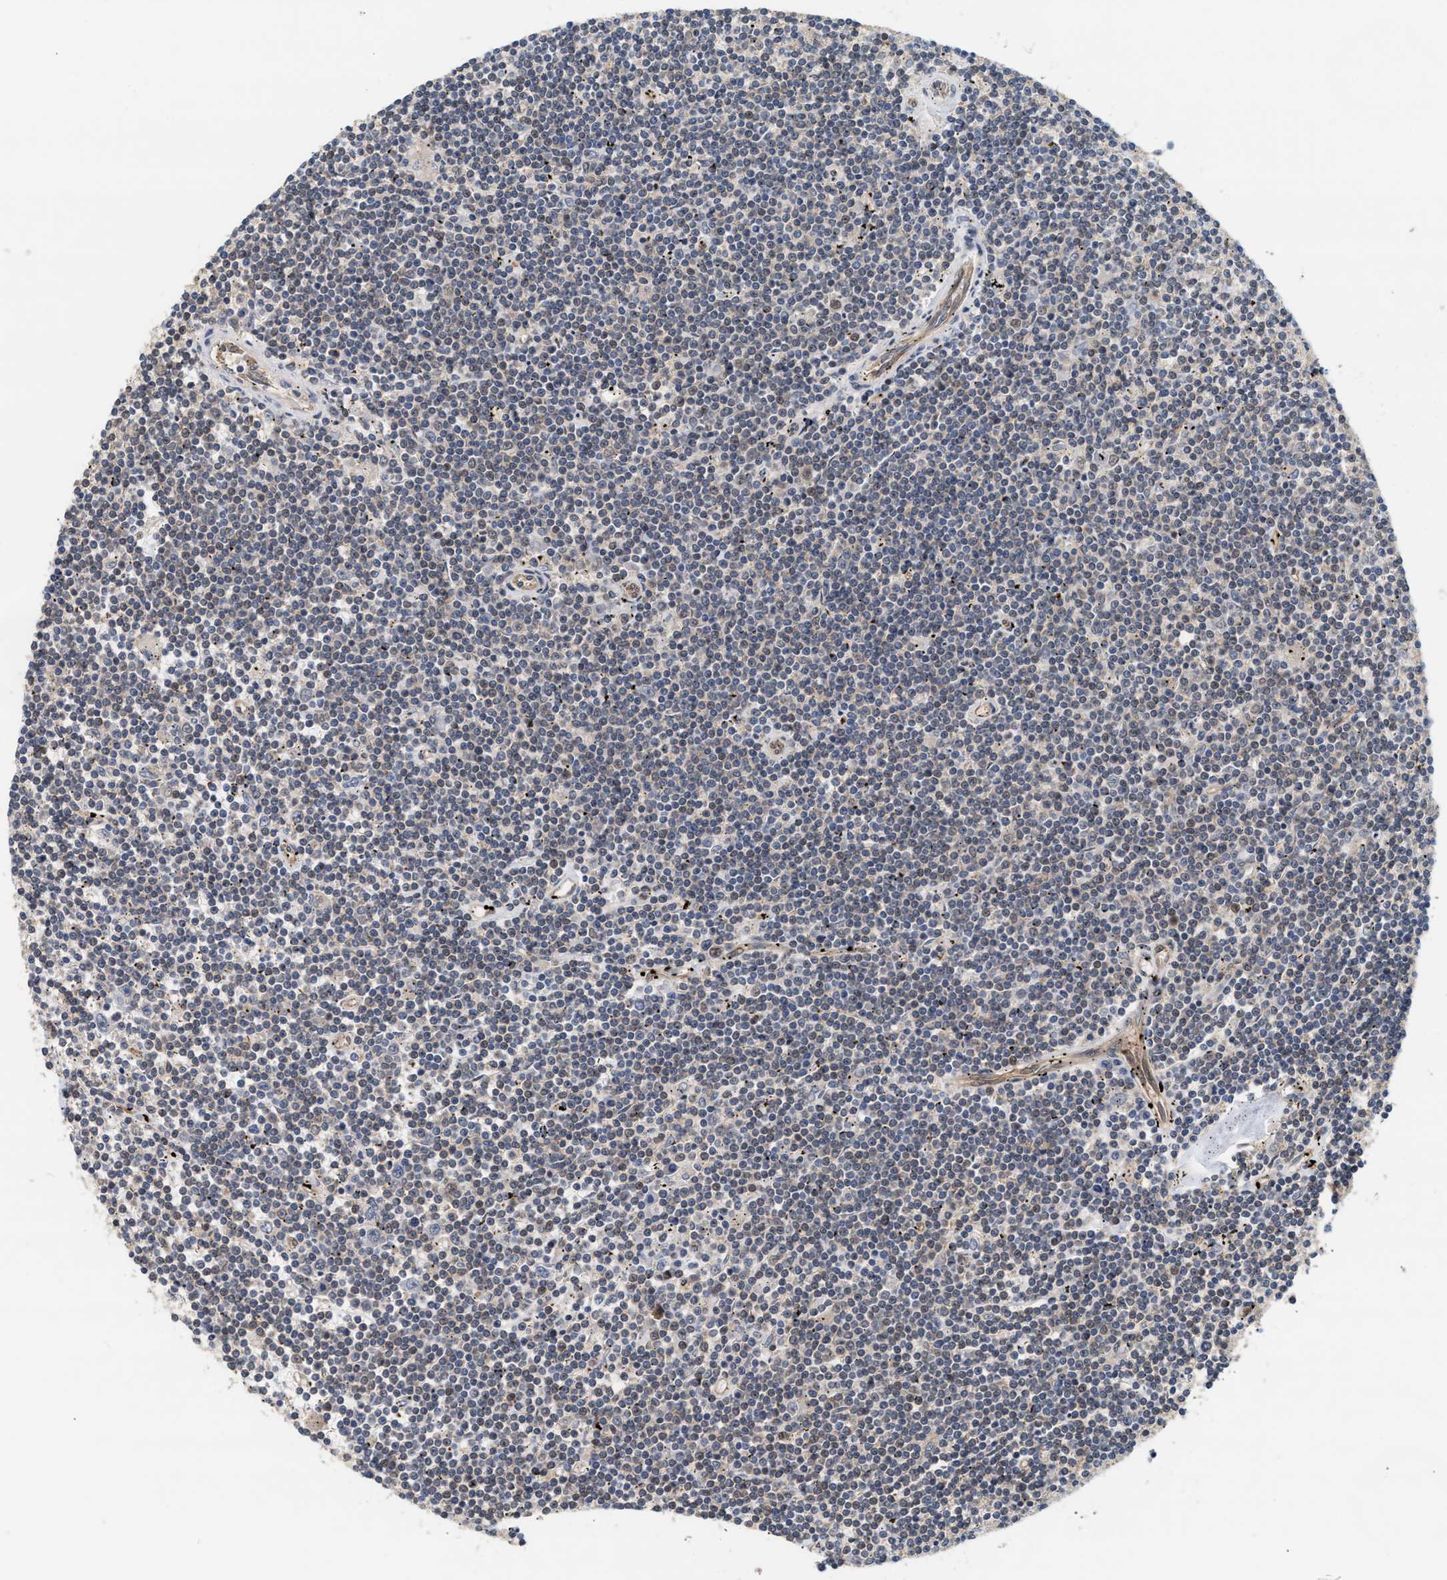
{"staining": {"intensity": "negative", "quantity": "none", "location": "none"}, "tissue": "lymphoma", "cell_type": "Tumor cells", "image_type": "cancer", "snomed": [{"axis": "morphology", "description": "Malignant lymphoma, non-Hodgkin's type, Low grade"}, {"axis": "topography", "description": "Spleen"}], "caption": "A micrograph of lymphoma stained for a protein demonstrates no brown staining in tumor cells.", "gene": "ABHD5", "patient": {"sex": "male", "age": 76}}